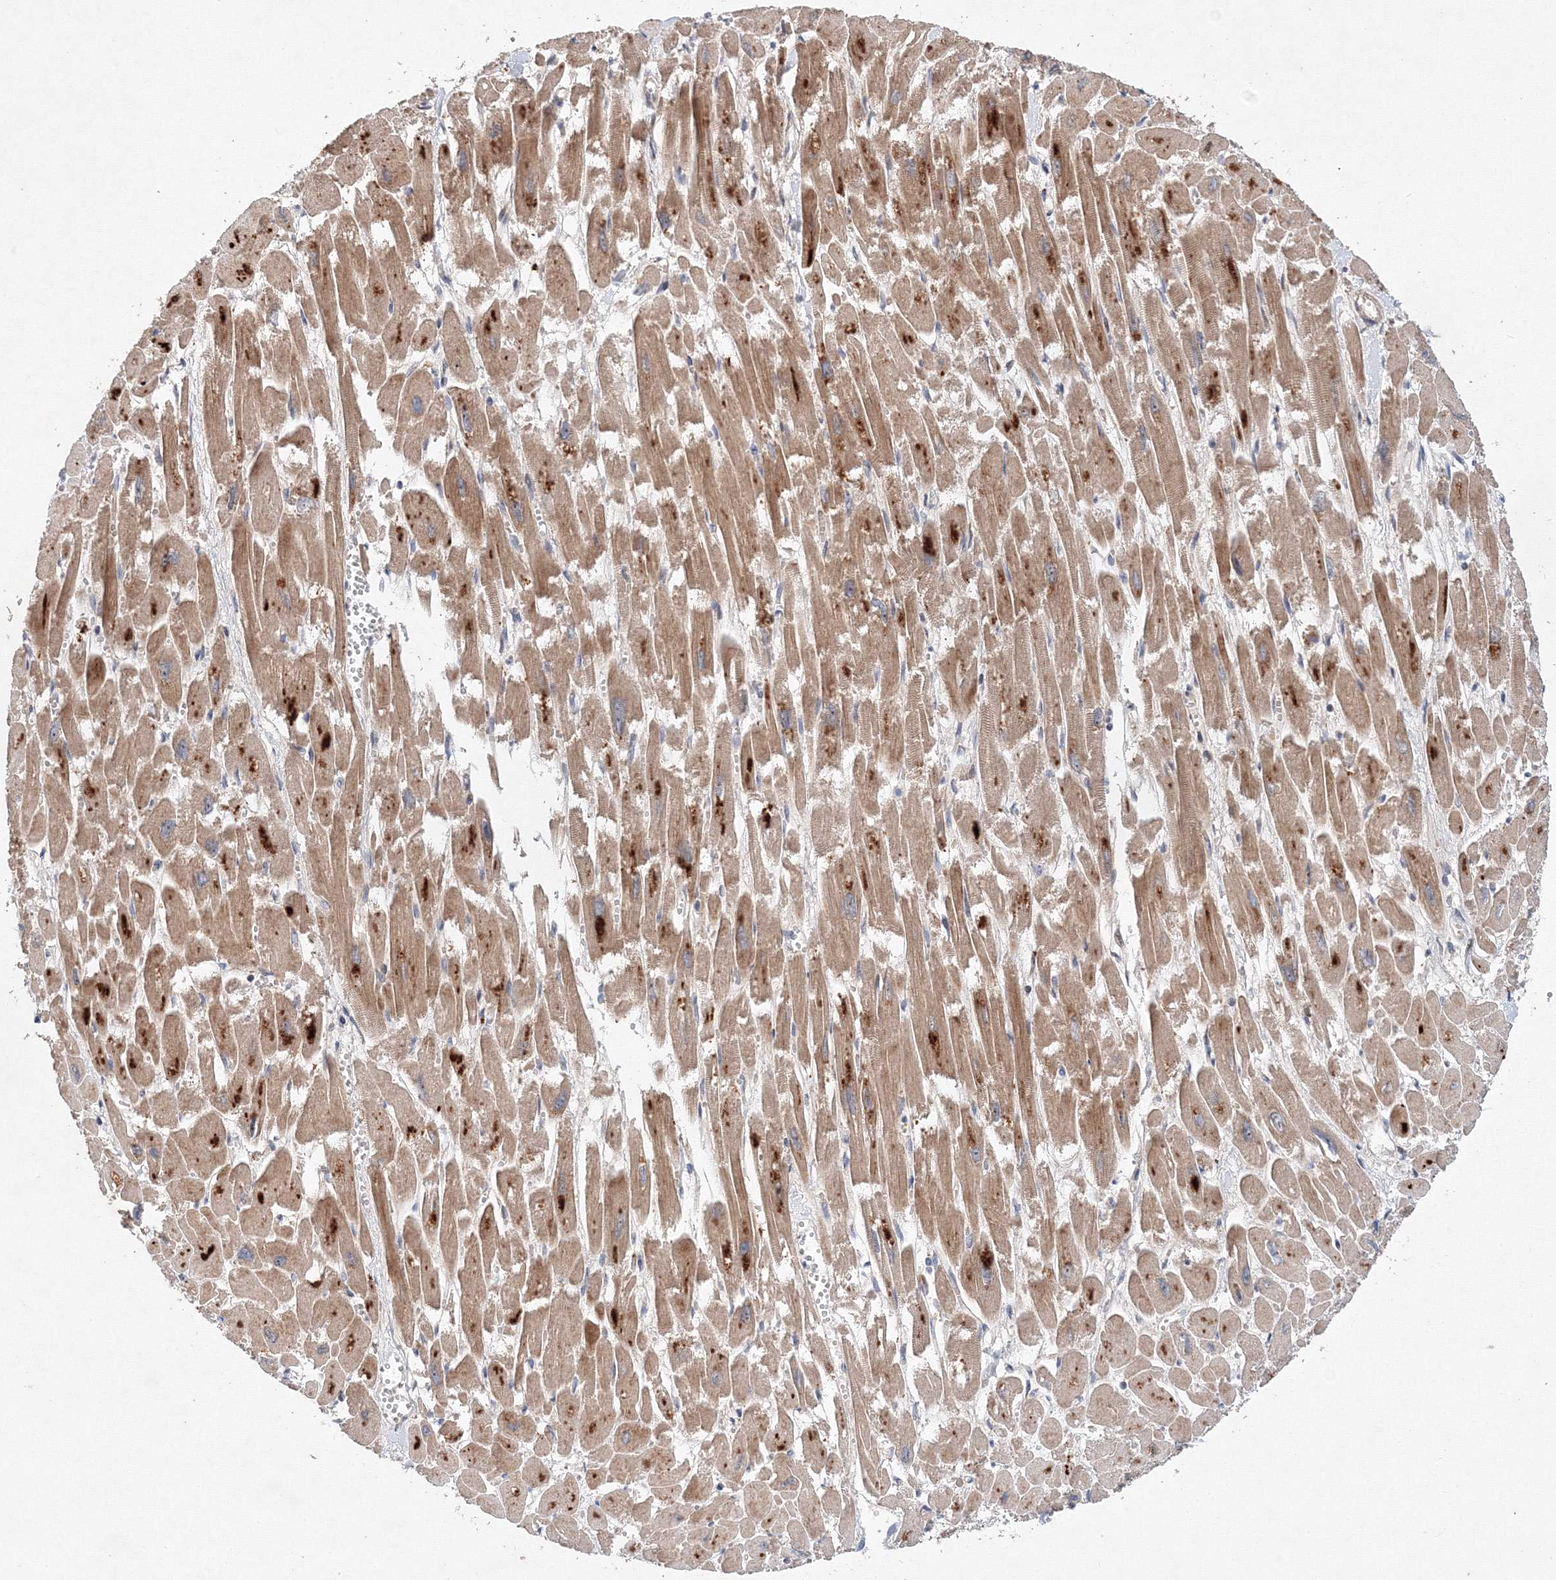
{"staining": {"intensity": "moderate", "quantity": ">75%", "location": "cytoplasmic/membranous"}, "tissue": "heart muscle", "cell_type": "Cardiomyocytes", "image_type": "normal", "snomed": [{"axis": "morphology", "description": "Normal tissue, NOS"}, {"axis": "topography", "description": "Heart"}], "caption": "IHC image of unremarkable heart muscle stained for a protein (brown), which reveals medium levels of moderate cytoplasmic/membranous staining in about >75% of cardiomyocytes.", "gene": "ANKAR", "patient": {"sex": "male", "age": 54}}